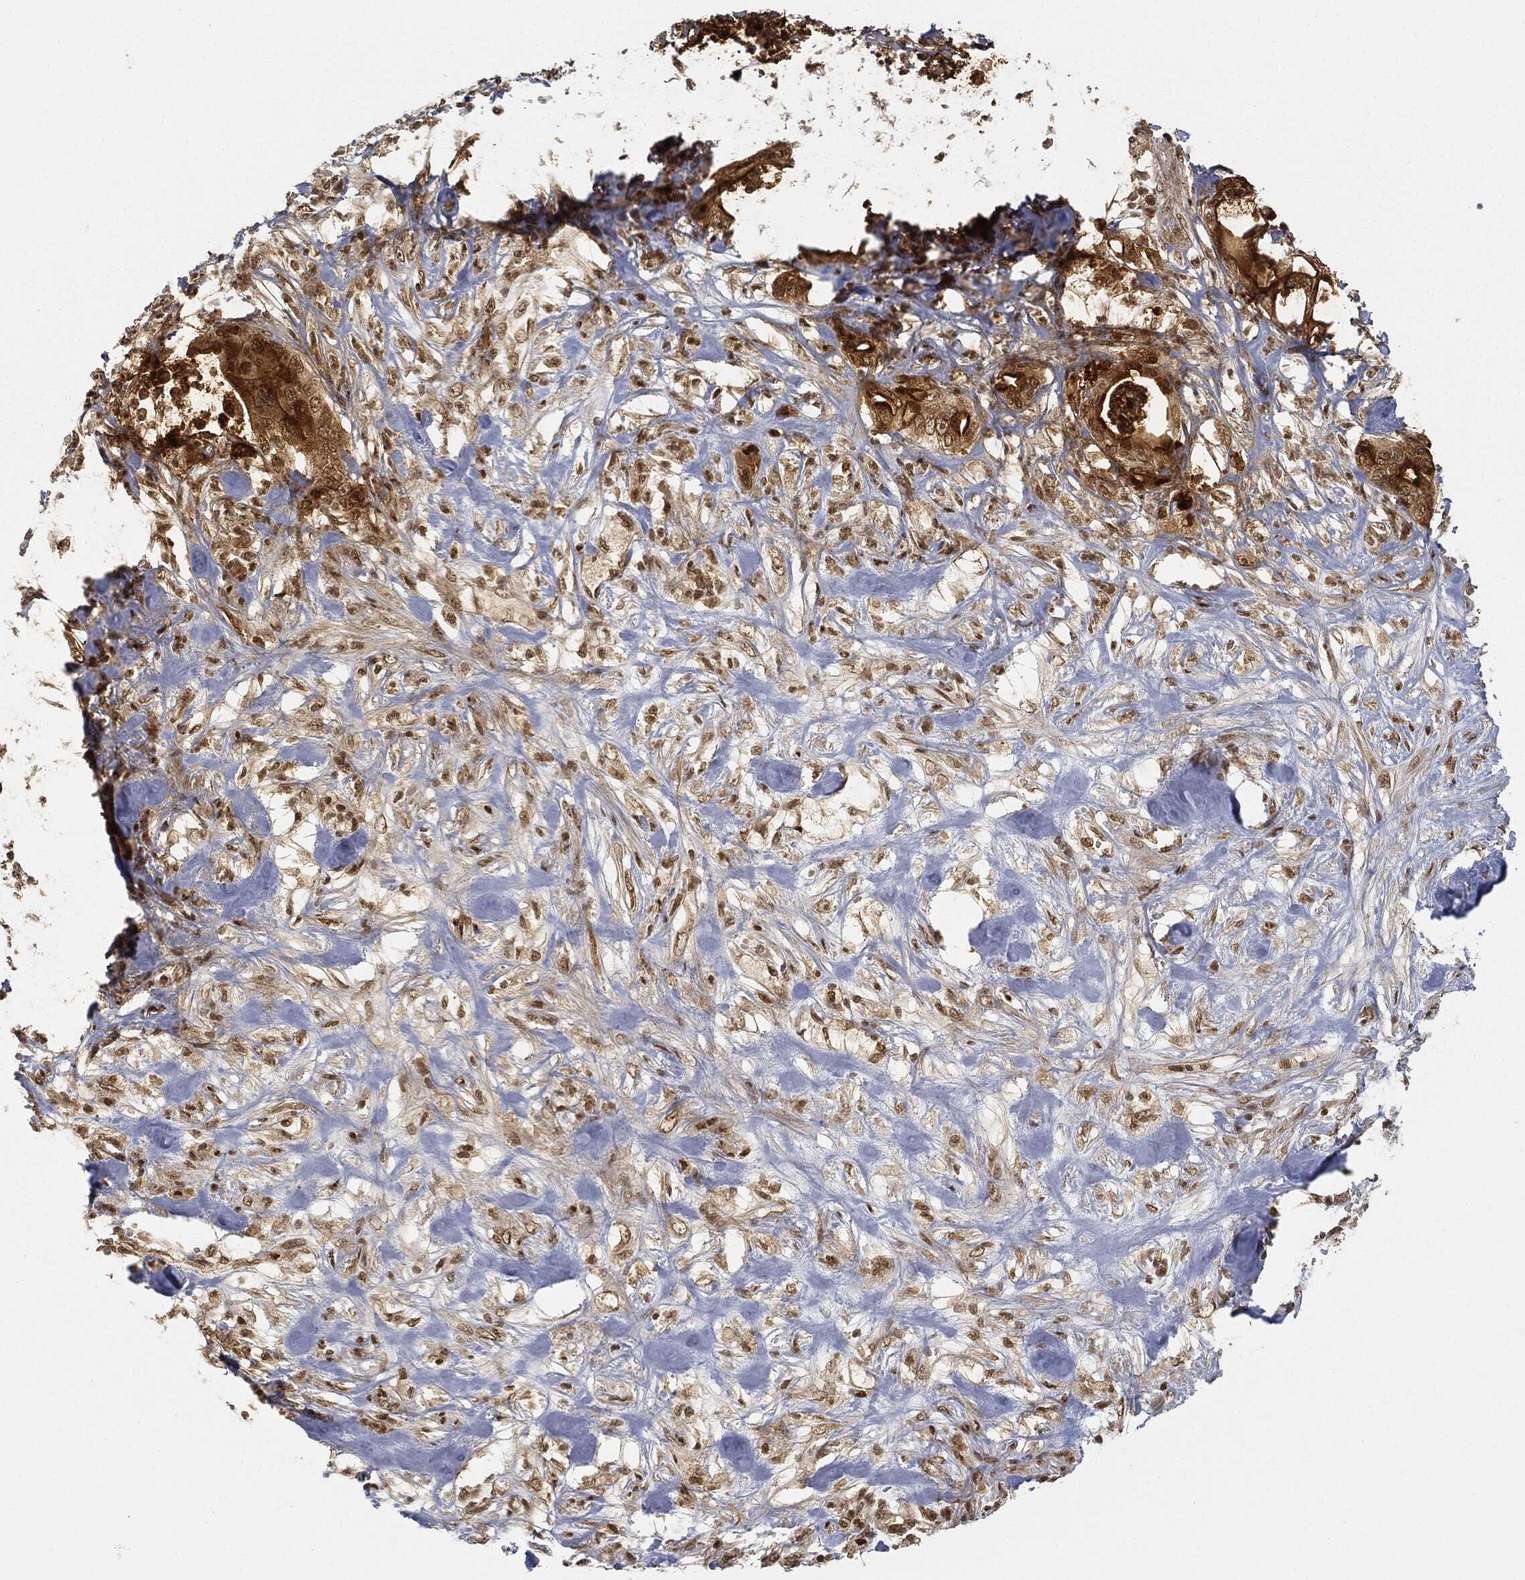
{"staining": {"intensity": "strong", "quantity": "25%-75%", "location": "cytoplasmic/membranous"}, "tissue": "pancreatic cancer", "cell_type": "Tumor cells", "image_type": "cancer", "snomed": [{"axis": "morphology", "description": "Adenocarcinoma, NOS"}, {"axis": "topography", "description": "Pancreas"}], "caption": "Adenocarcinoma (pancreatic) stained with IHC demonstrates strong cytoplasmic/membranous positivity in about 25%-75% of tumor cells.", "gene": "CIB1", "patient": {"sex": "male", "age": 71}}